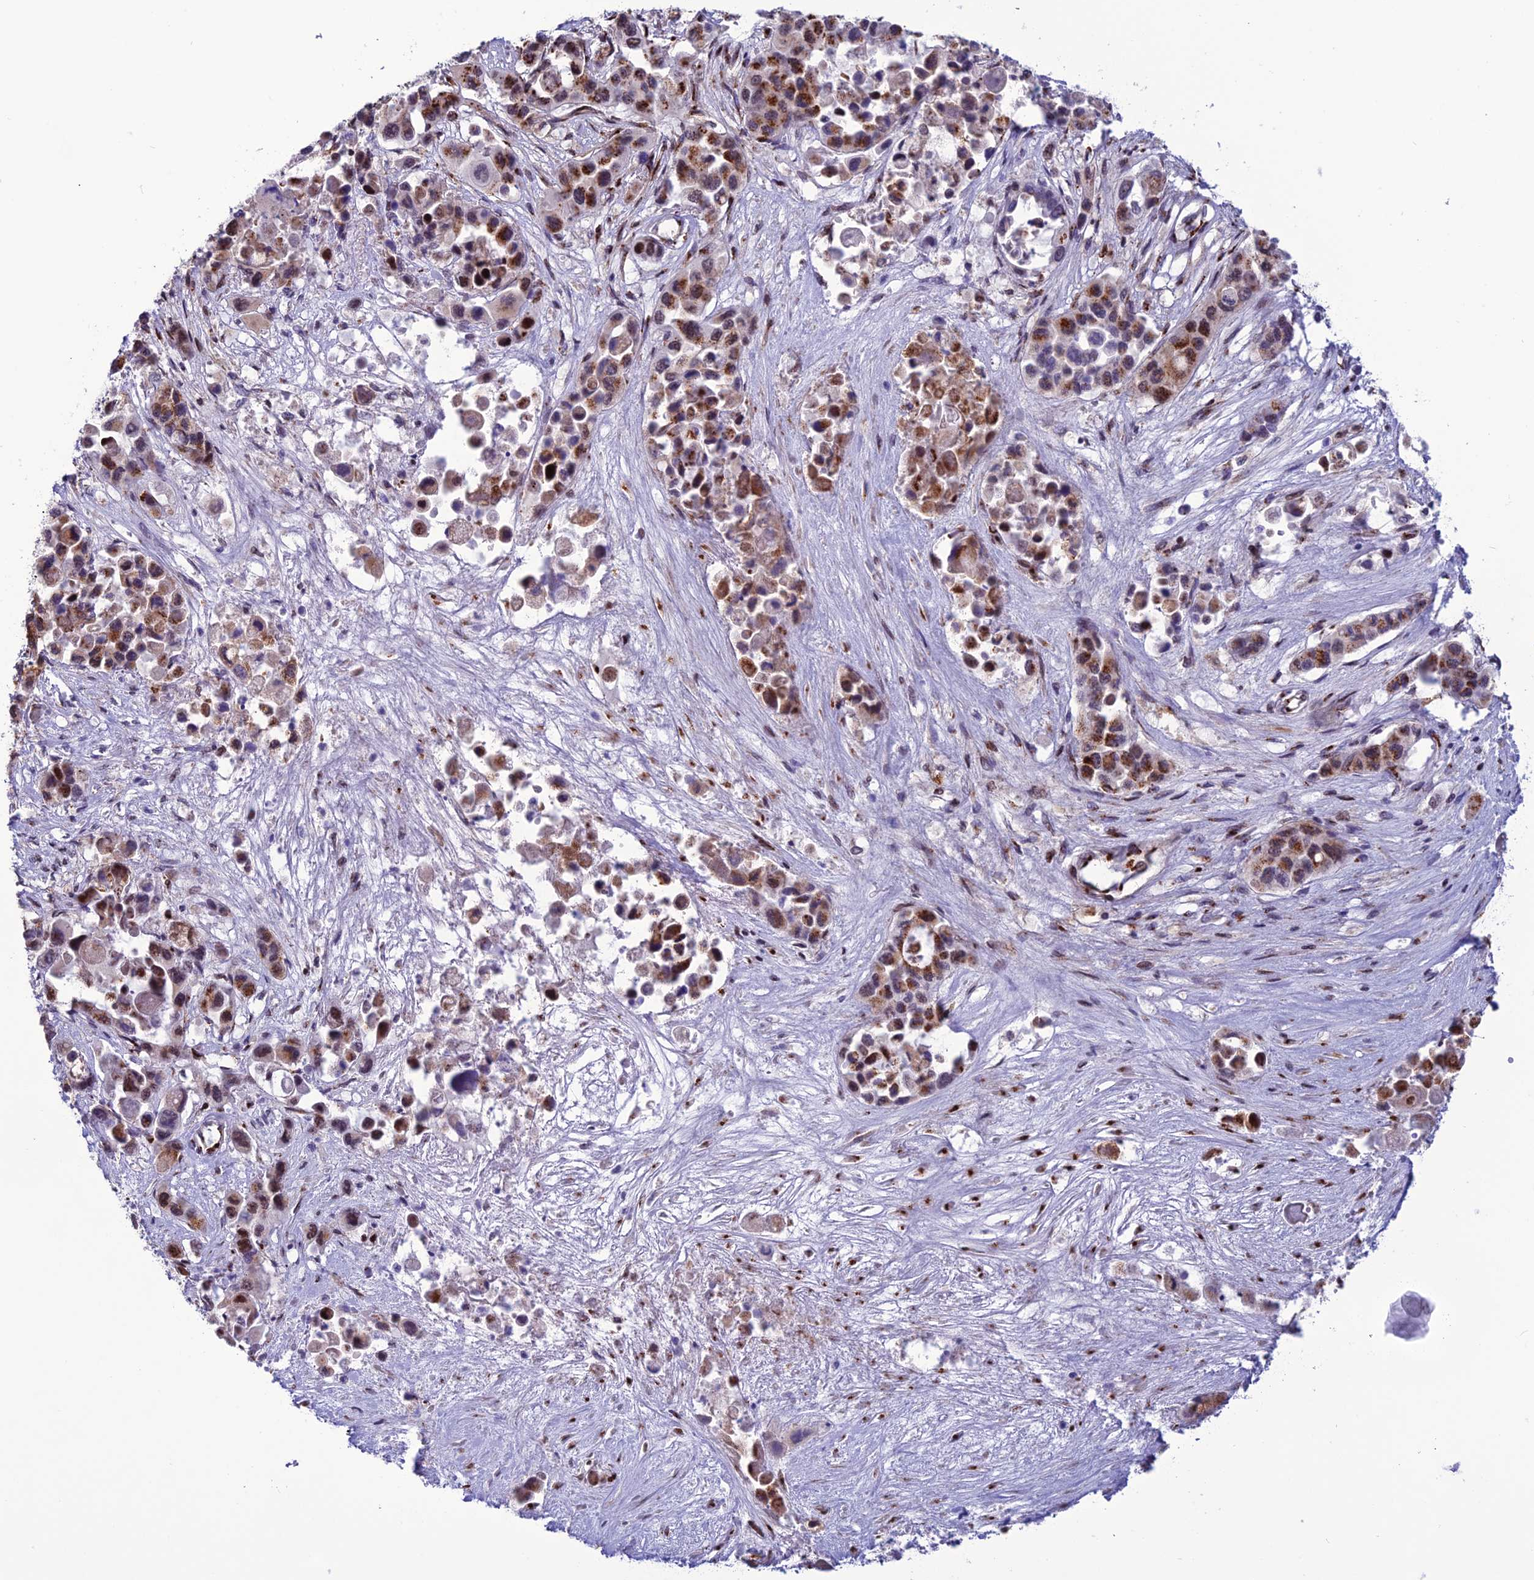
{"staining": {"intensity": "moderate", "quantity": ">75%", "location": "cytoplasmic/membranous,nuclear"}, "tissue": "pancreatic cancer", "cell_type": "Tumor cells", "image_type": "cancer", "snomed": [{"axis": "morphology", "description": "Adenocarcinoma, NOS"}, {"axis": "topography", "description": "Pancreas"}], "caption": "This is an image of immunohistochemistry staining of pancreatic cancer, which shows moderate positivity in the cytoplasmic/membranous and nuclear of tumor cells.", "gene": "PLEKHA4", "patient": {"sex": "male", "age": 92}}